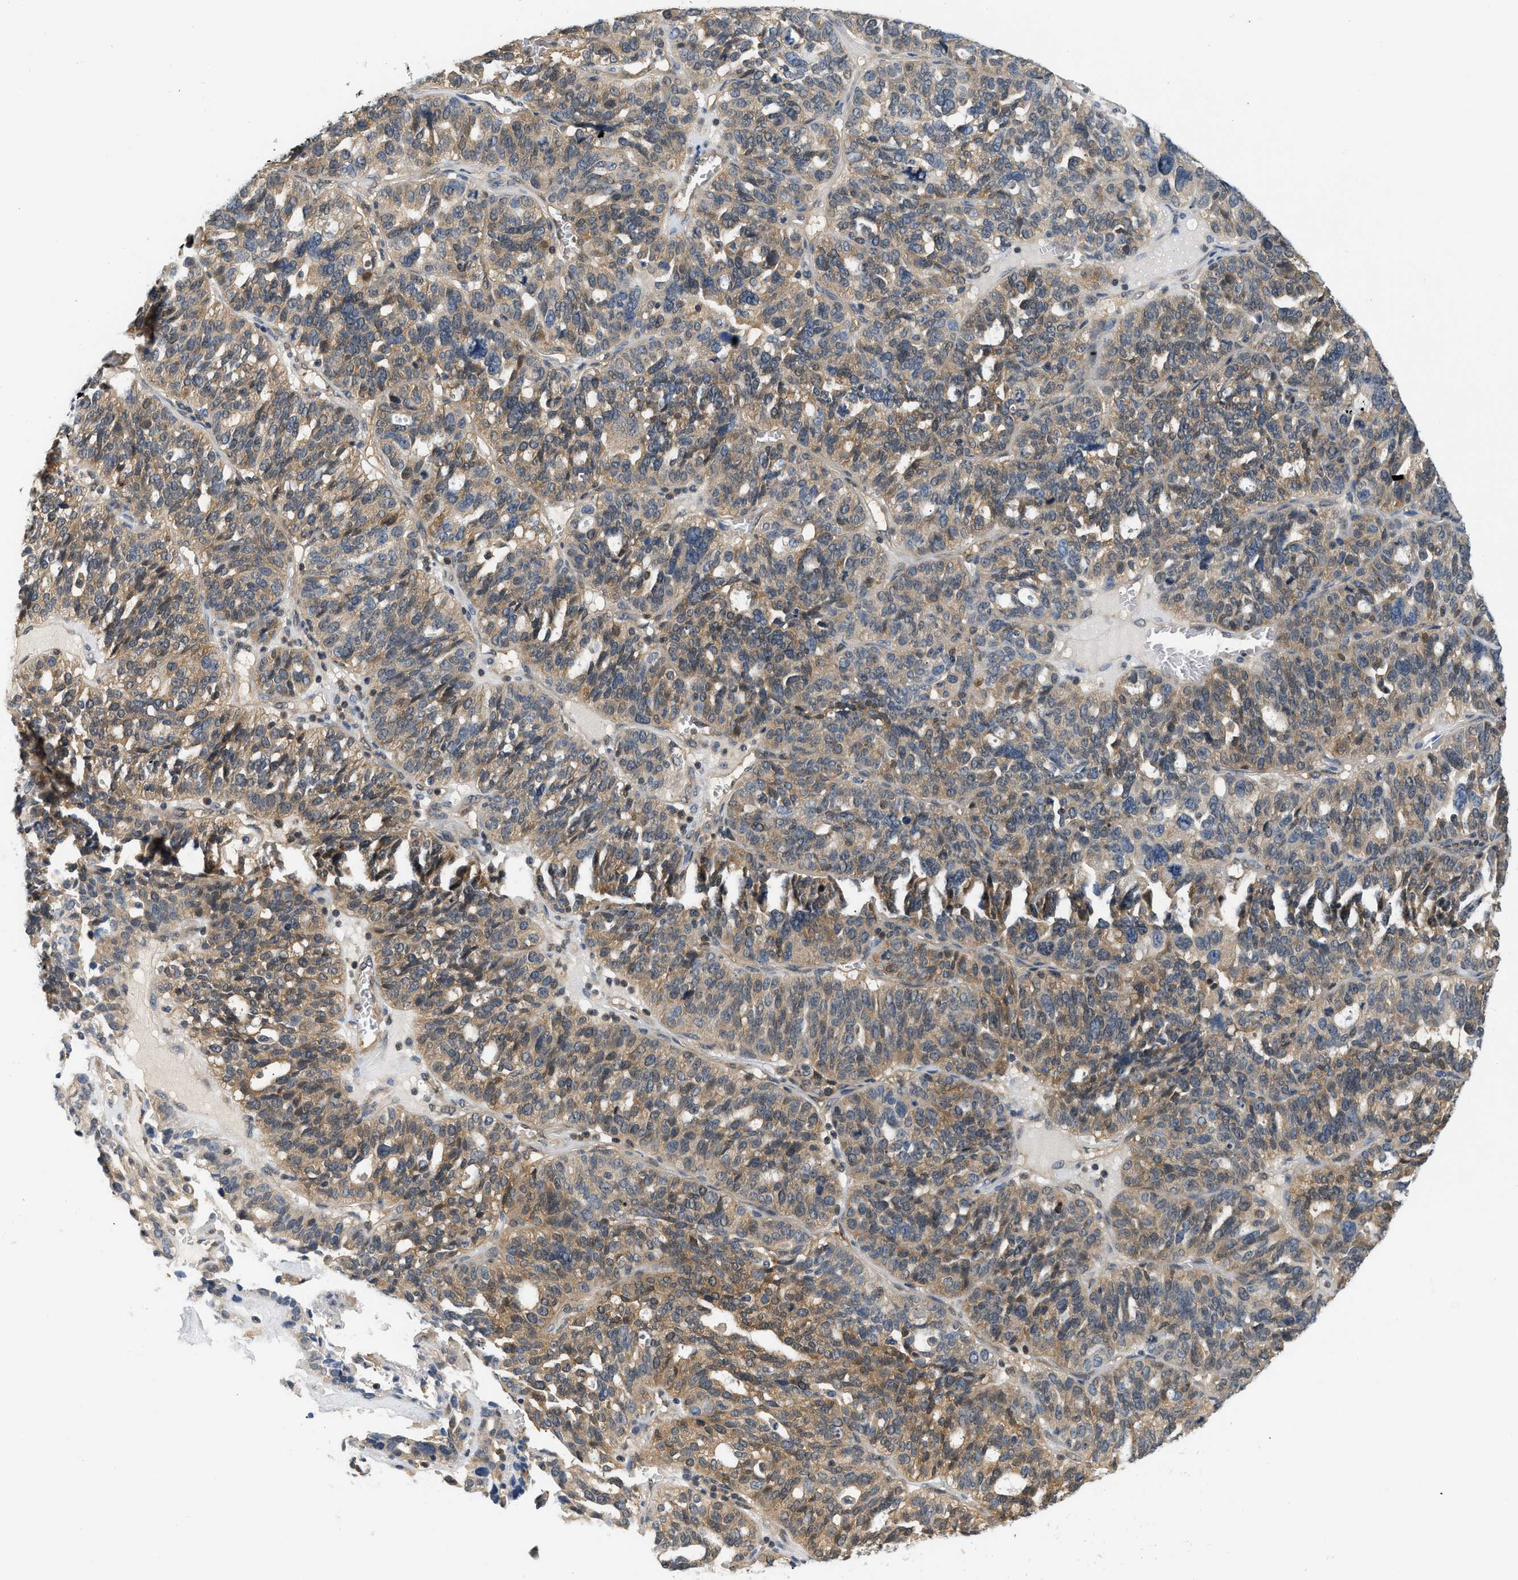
{"staining": {"intensity": "moderate", "quantity": ">75%", "location": "cytoplasmic/membranous"}, "tissue": "ovarian cancer", "cell_type": "Tumor cells", "image_type": "cancer", "snomed": [{"axis": "morphology", "description": "Cystadenocarcinoma, serous, NOS"}, {"axis": "topography", "description": "Ovary"}], "caption": "Approximately >75% of tumor cells in human ovarian cancer show moderate cytoplasmic/membranous protein expression as visualized by brown immunohistochemical staining.", "gene": "EIF4EBP2", "patient": {"sex": "female", "age": 59}}